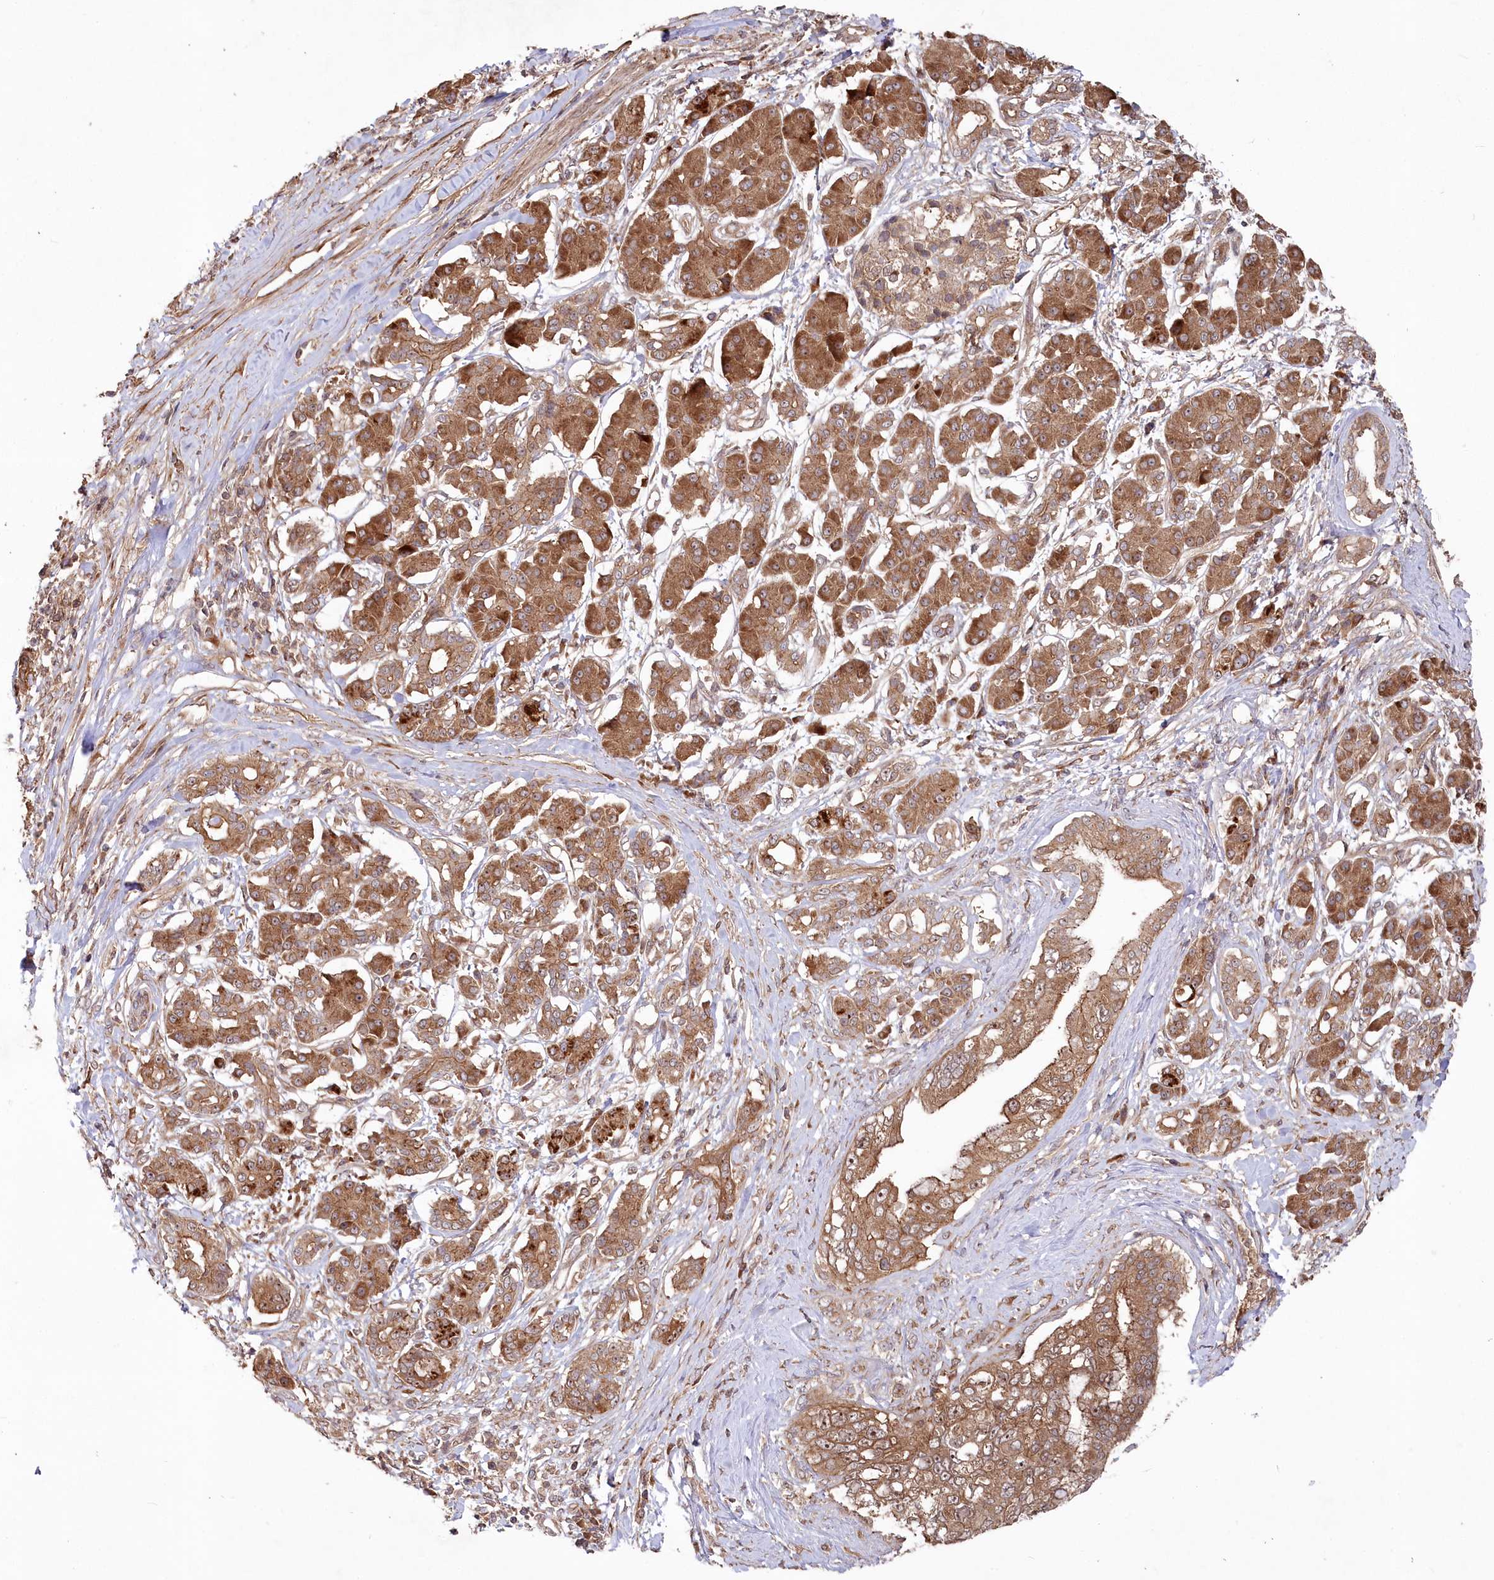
{"staining": {"intensity": "moderate", "quantity": ">75%", "location": "cytoplasmic/membranous,nuclear"}, "tissue": "pancreatic cancer", "cell_type": "Tumor cells", "image_type": "cancer", "snomed": [{"axis": "morphology", "description": "Adenocarcinoma, NOS"}, {"axis": "topography", "description": "Pancreas"}], "caption": "A micrograph of pancreatic cancer (adenocarcinoma) stained for a protein shows moderate cytoplasmic/membranous and nuclear brown staining in tumor cells. Nuclei are stained in blue.", "gene": "TBCA", "patient": {"sex": "female", "age": 56}}